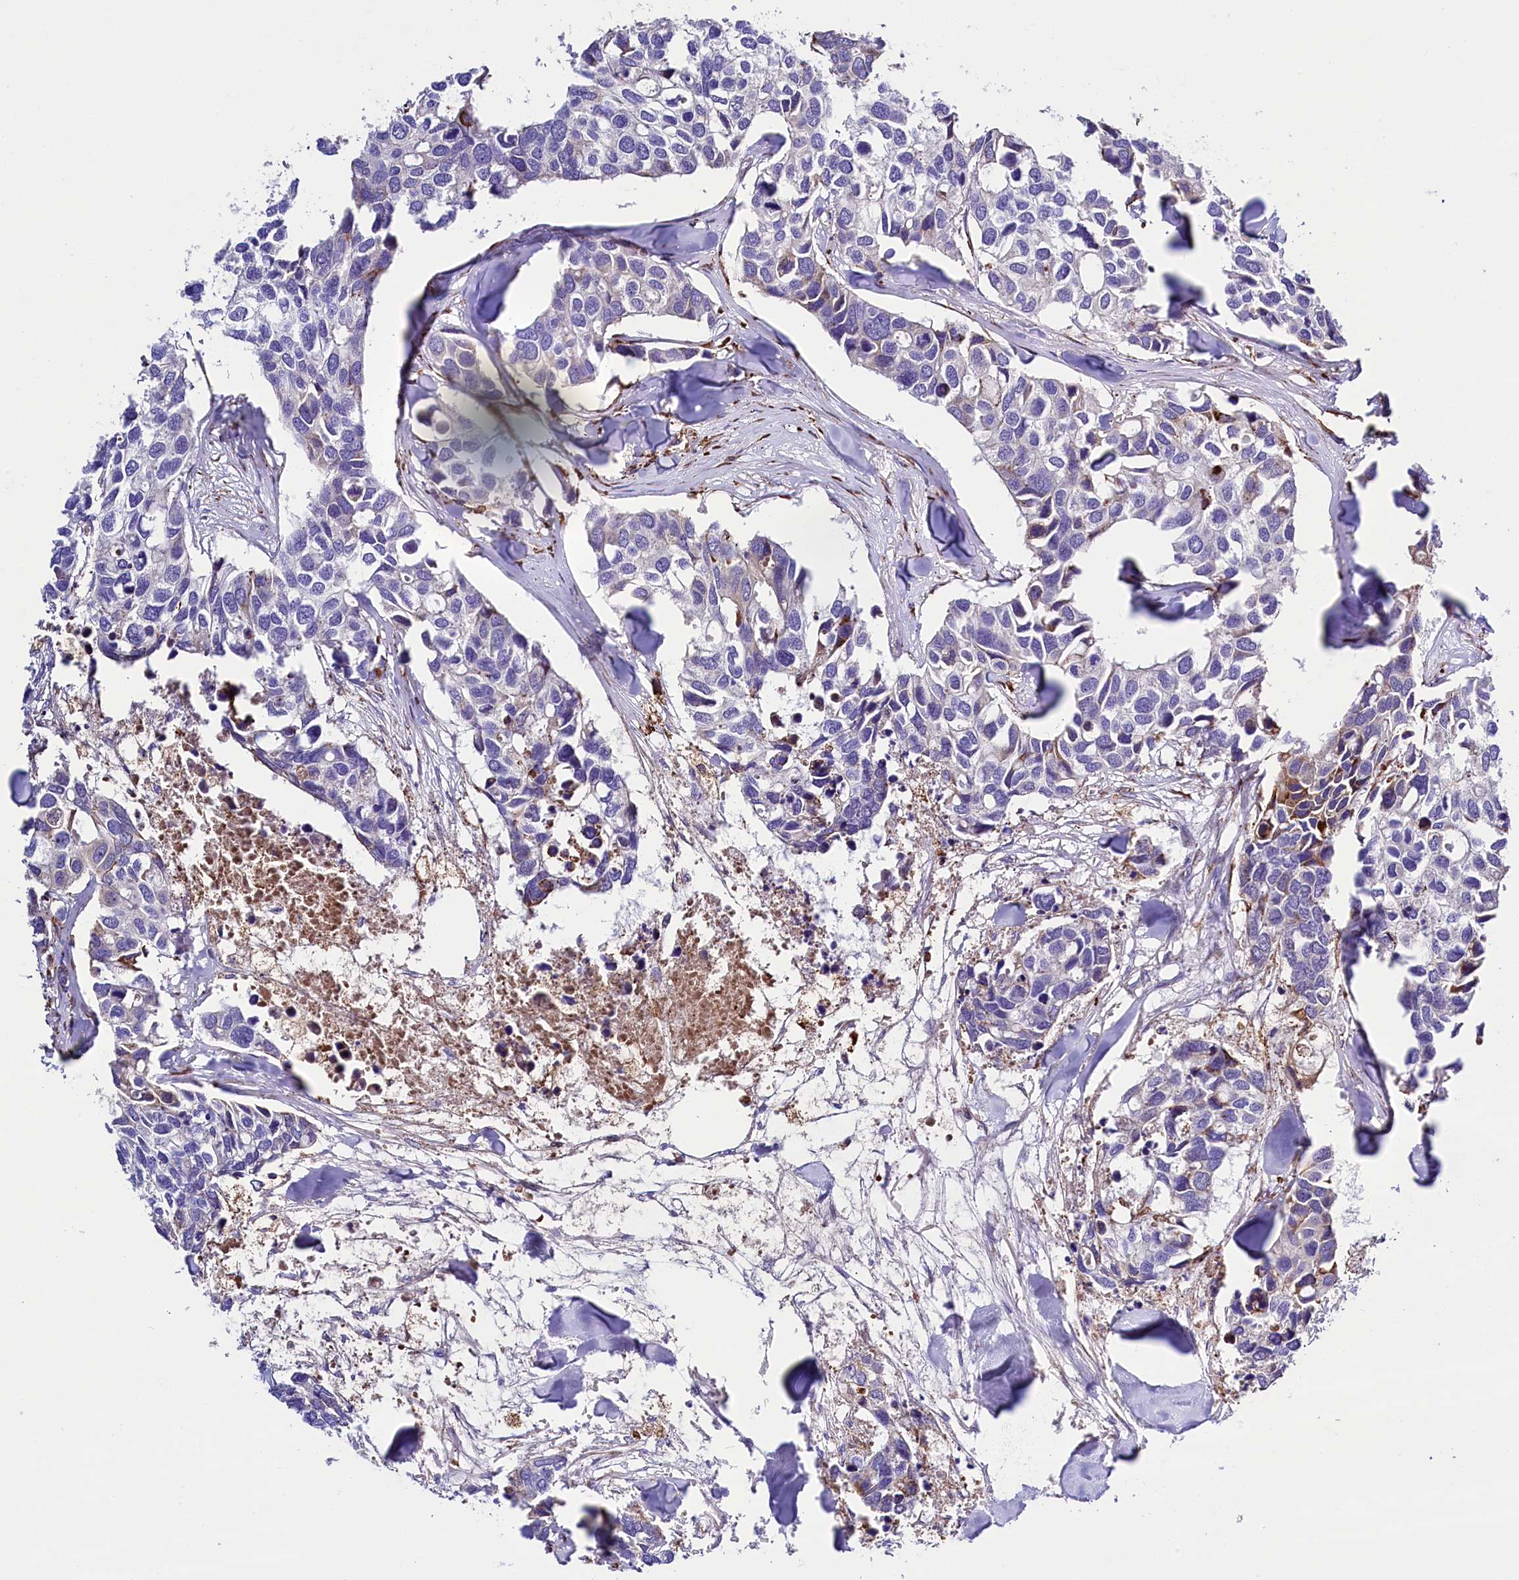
{"staining": {"intensity": "negative", "quantity": "none", "location": "none"}, "tissue": "breast cancer", "cell_type": "Tumor cells", "image_type": "cancer", "snomed": [{"axis": "morphology", "description": "Duct carcinoma"}, {"axis": "topography", "description": "Breast"}], "caption": "High power microscopy micrograph of an immunohistochemistry photomicrograph of breast cancer (infiltrating ductal carcinoma), revealing no significant positivity in tumor cells. Nuclei are stained in blue.", "gene": "CMTR2", "patient": {"sex": "female", "age": 83}}